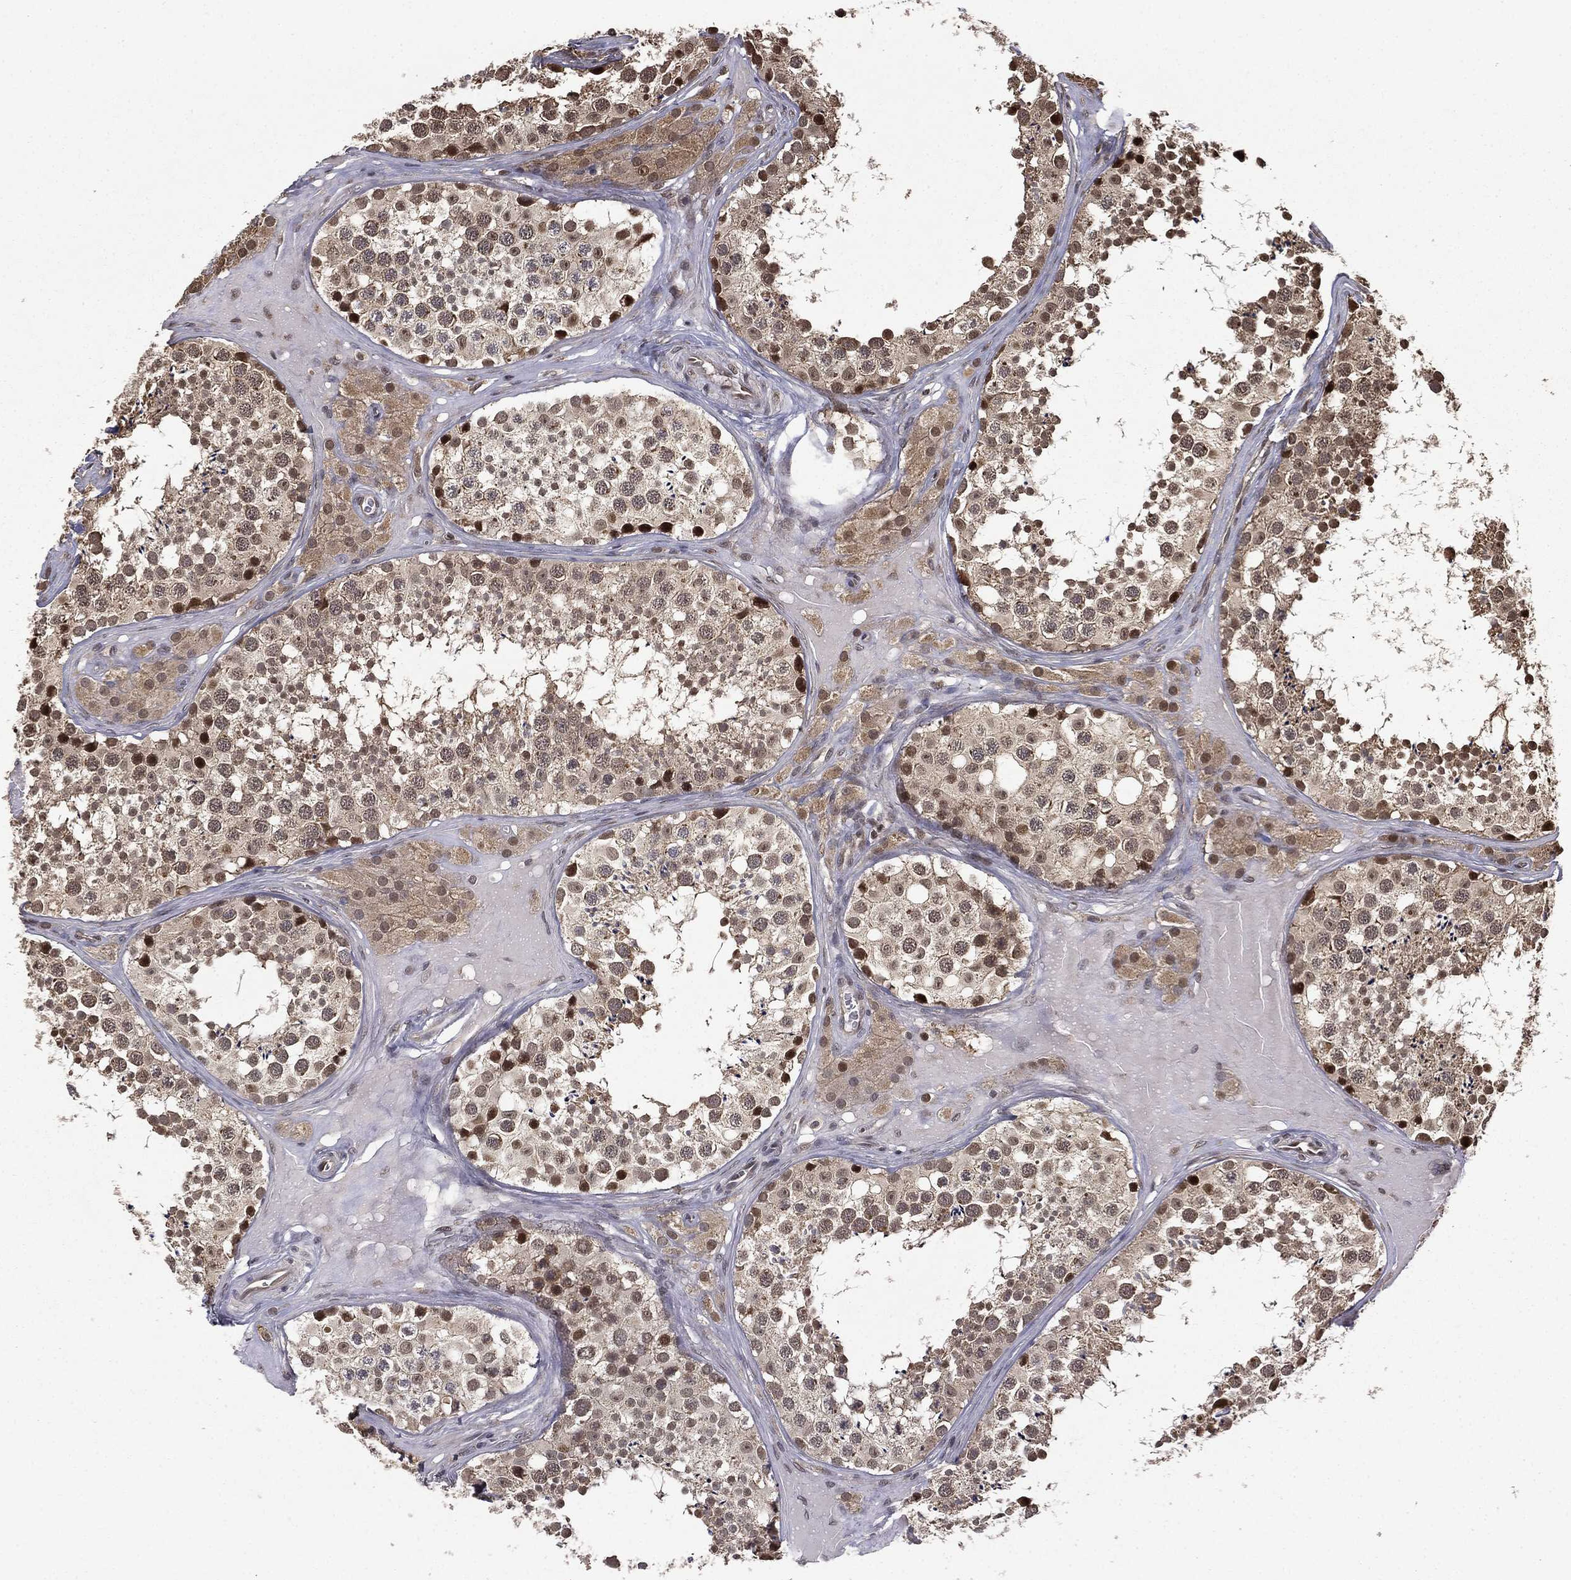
{"staining": {"intensity": "strong", "quantity": "<25%", "location": "cytoplasmic/membranous,nuclear"}, "tissue": "testis", "cell_type": "Cells in seminiferous ducts", "image_type": "normal", "snomed": [{"axis": "morphology", "description": "Normal tissue, NOS"}, {"axis": "topography", "description": "Testis"}], "caption": "Brown immunohistochemical staining in benign human testis demonstrates strong cytoplasmic/membranous,nuclear staining in about <25% of cells in seminiferous ducts.", "gene": "ZNHIT6", "patient": {"sex": "male", "age": 31}}